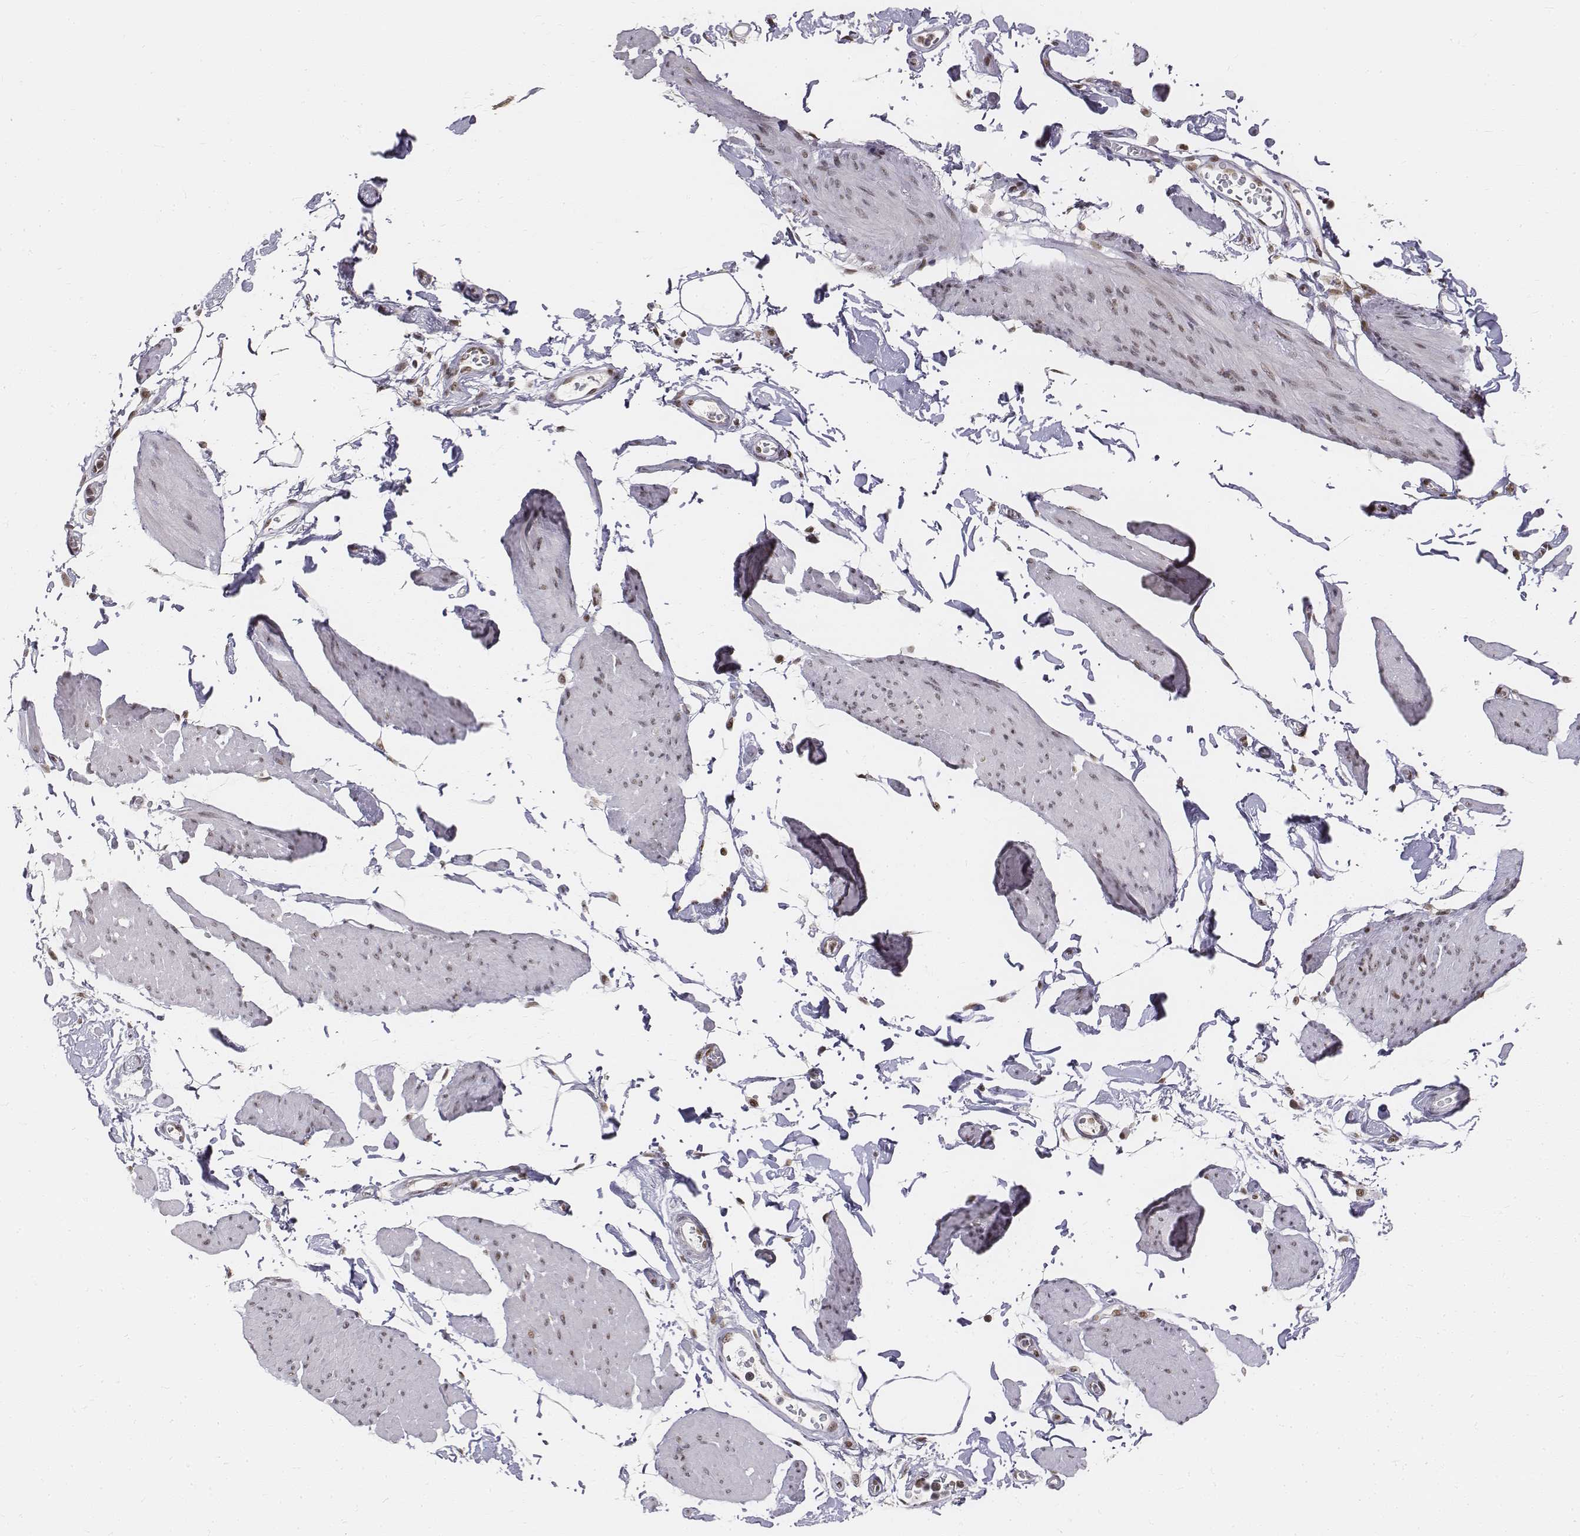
{"staining": {"intensity": "moderate", "quantity": "25%-75%", "location": "nuclear"}, "tissue": "smooth muscle", "cell_type": "Smooth muscle cells", "image_type": "normal", "snomed": [{"axis": "morphology", "description": "Normal tissue, NOS"}, {"axis": "topography", "description": "Adipose tissue"}, {"axis": "topography", "description": "Smooth muscle"}, {"axis": "topography", "description": "Peripheral nerve tissue"}], "caption": "Smooth muscle was stained to show a protein in brown. There is medium levels of moderate nuclear staining in approximately 25%-75% of smooth muscle cells.", "gene": "PHF6", "patient": {"sex": "male", "age": 83}}